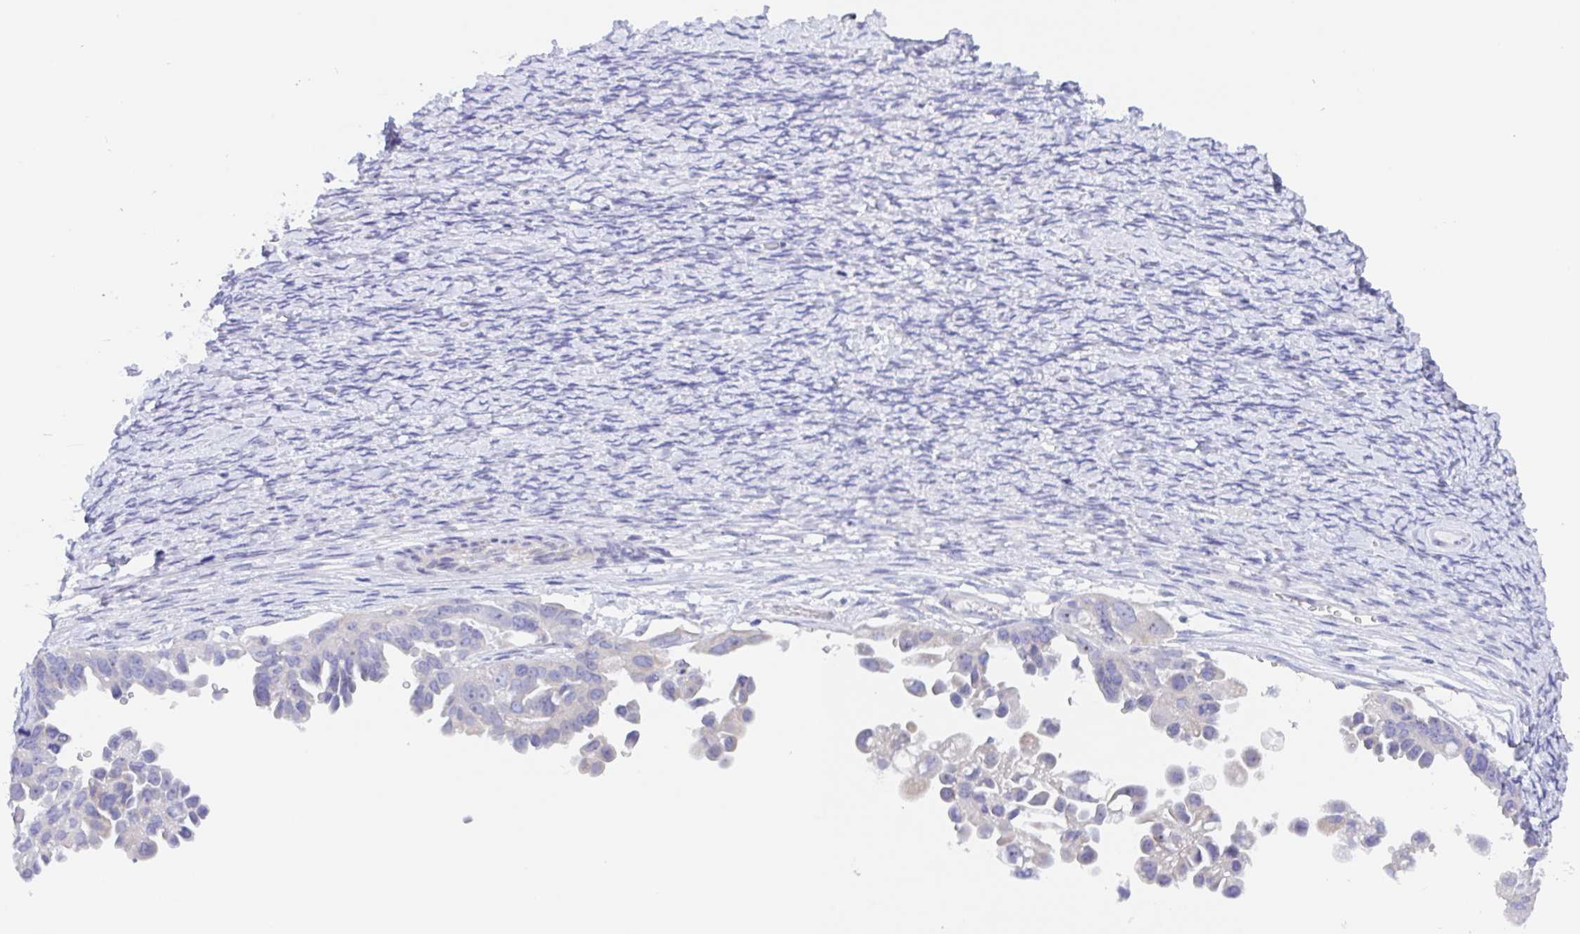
{"staining": {"intensity": "negative", "quantity": "none", "location": "none"}, "tissue": "ovarian cancer", "cell_type": "Tumor cells", "image_type": "cancer", "snomed": [{"axis": "morphology", "description": "Cystadenocarcinoma, serous, NOS"}, {"axis": "topography", "description": "Ovary"}], "caption": "Tumor cells are negative for protein expression in human ovarian cancer (serous cystadenocarcinoma).", "gene": "MUCL3", "patient": {"sex": "female", "age": 53}}